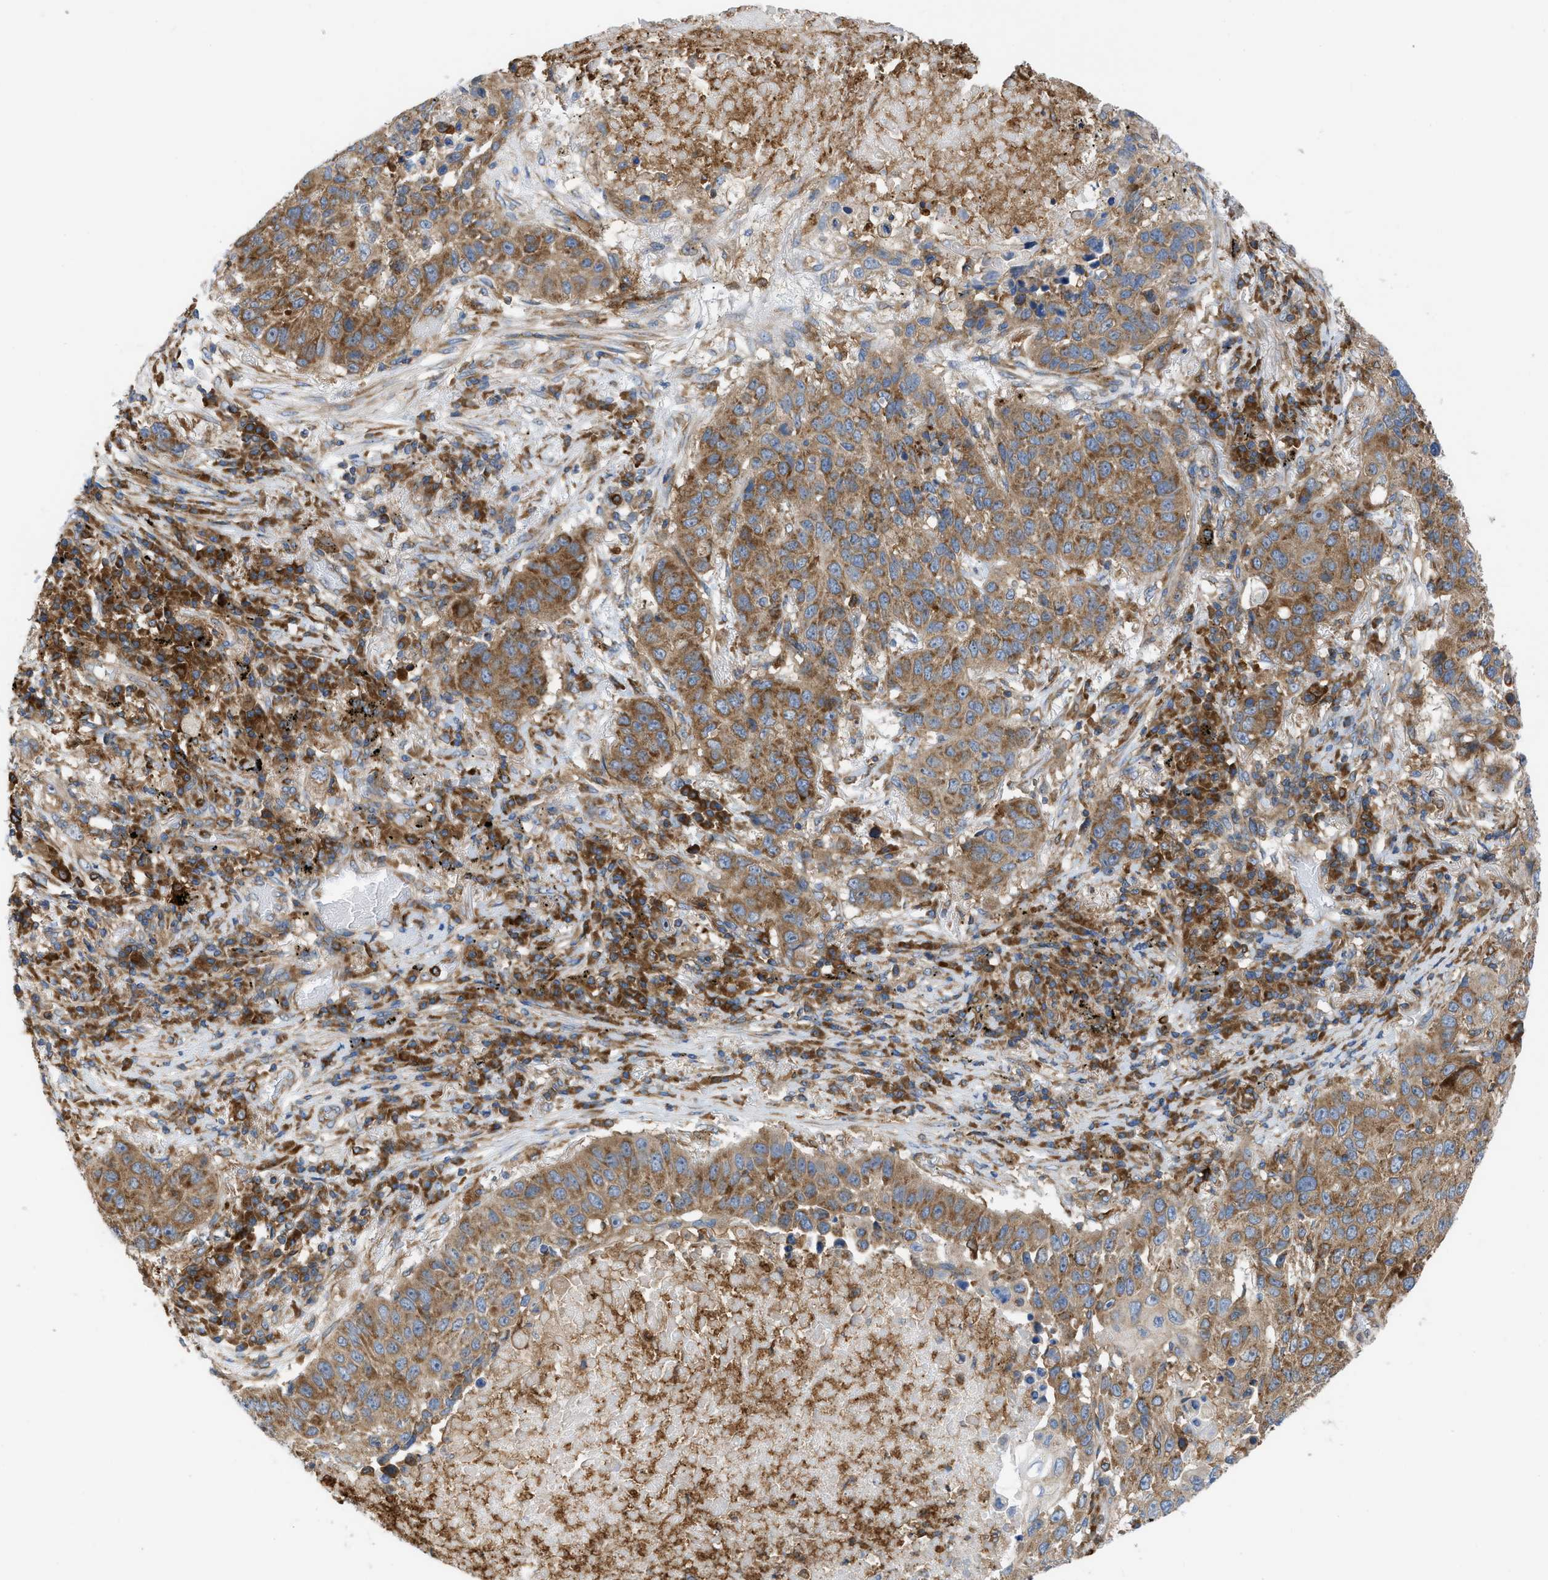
{"staining": {"intensity": "moderate", "quantity": ">75%", "location": "cytoplasmic/membranous"}, "tissue": "lung cancer", "cell_type": "Tumor cells", "image_type": "cancer", "snomed": [{"axis": "morphology", "description": "Squamous cell carcinoma, NOS"}, {"axis": "topography", "description": "Lung"}], "caption": "High-power microscopy captured an immunohistochemistry (IHC) image of lung cancer (squamous cell carcinoma), revealing moderate cytoplasmic/membranous staining in about >75% of tumor cells.", "gene": "GPAT4", "patient": {"sex": "male", "age": 57}}